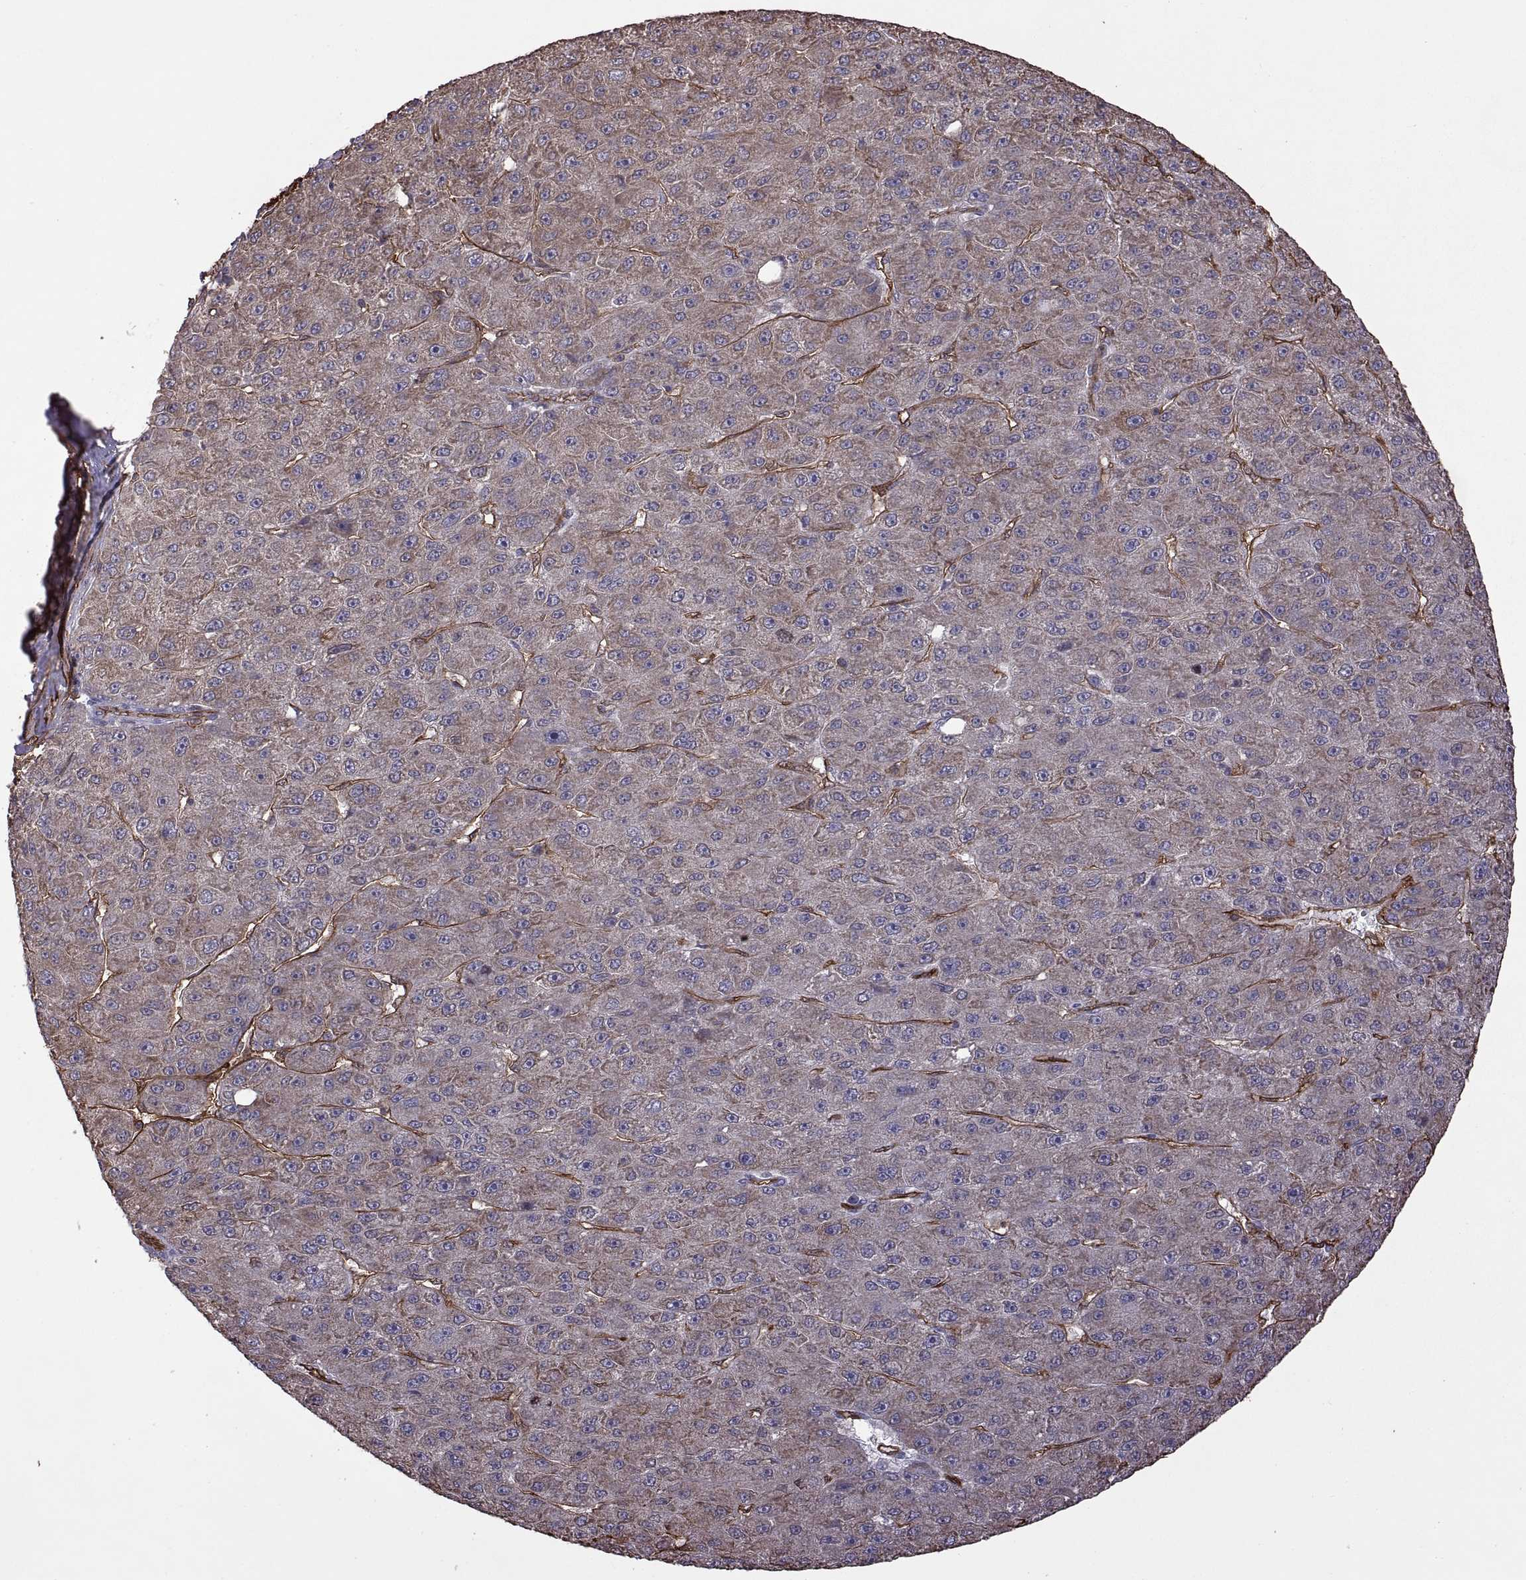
{"staining": {"intensity": "moderate", "quantity": "25%-75%", "location": "cytoplasmic/membranous"}, "tissue": "liver cancer", "cell_type": "Tumor cells", "image_type": "cancer", "snomed": [{"axis": "morphology", "description": "Carcinoma, Hepatocellular, NOS"}, {"axis": "topography", "description": "Liver"}], "caption": "This histopathology image shows immunohistochemistry (IHC) staining of human liver cancer (hepatocellular carcinoma), with medium moderate cytoplasmic/membranous expression in approximately 25%-75% of tumor cells.", "gene": "S100A10", "patient": {"sex": "male", "age": 67}}